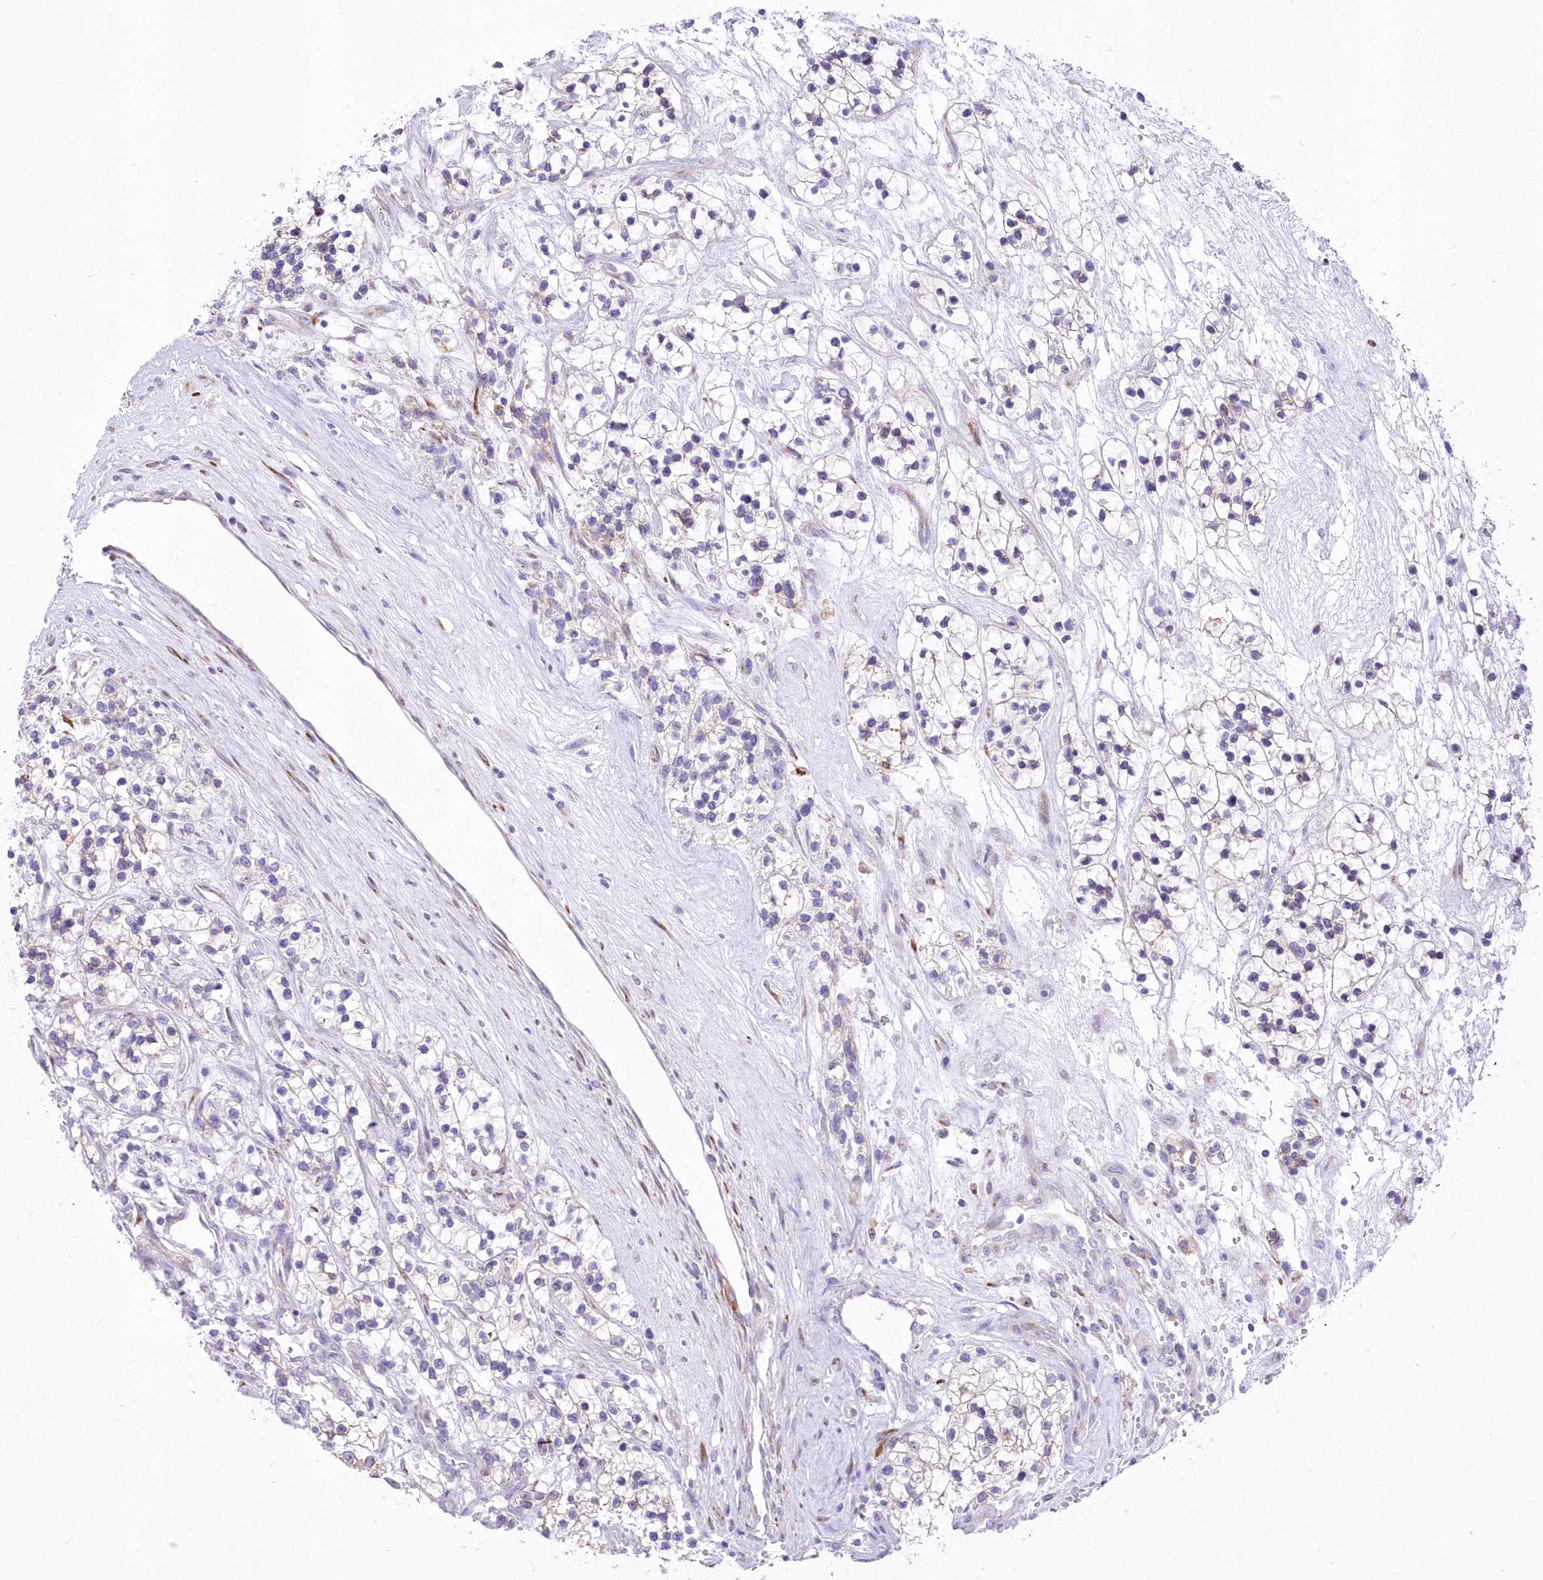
{"staining": {"intensity": "negative", "quantity": "none", "location": "none"}, "tissue": "renal cancer", "cell_type": "Tumor cells", "image_type": "cancer", "snomed": [{"axis": "morphology", "description": "Adenocarcinoma, NOS"}, {"axis": "topography", "description": "Kidney"}], "caption": "Histopathology image shows no significant protein staining in tumor cells of renal adenocarcinoma. The staining is performed using DAB (3,3'-diaminobenzidine) brown chromogen with nuclei counter-stained in using hematoxylin.", "gene": "YTHDC2", "patient": {"sex": "female", "age": 57}}